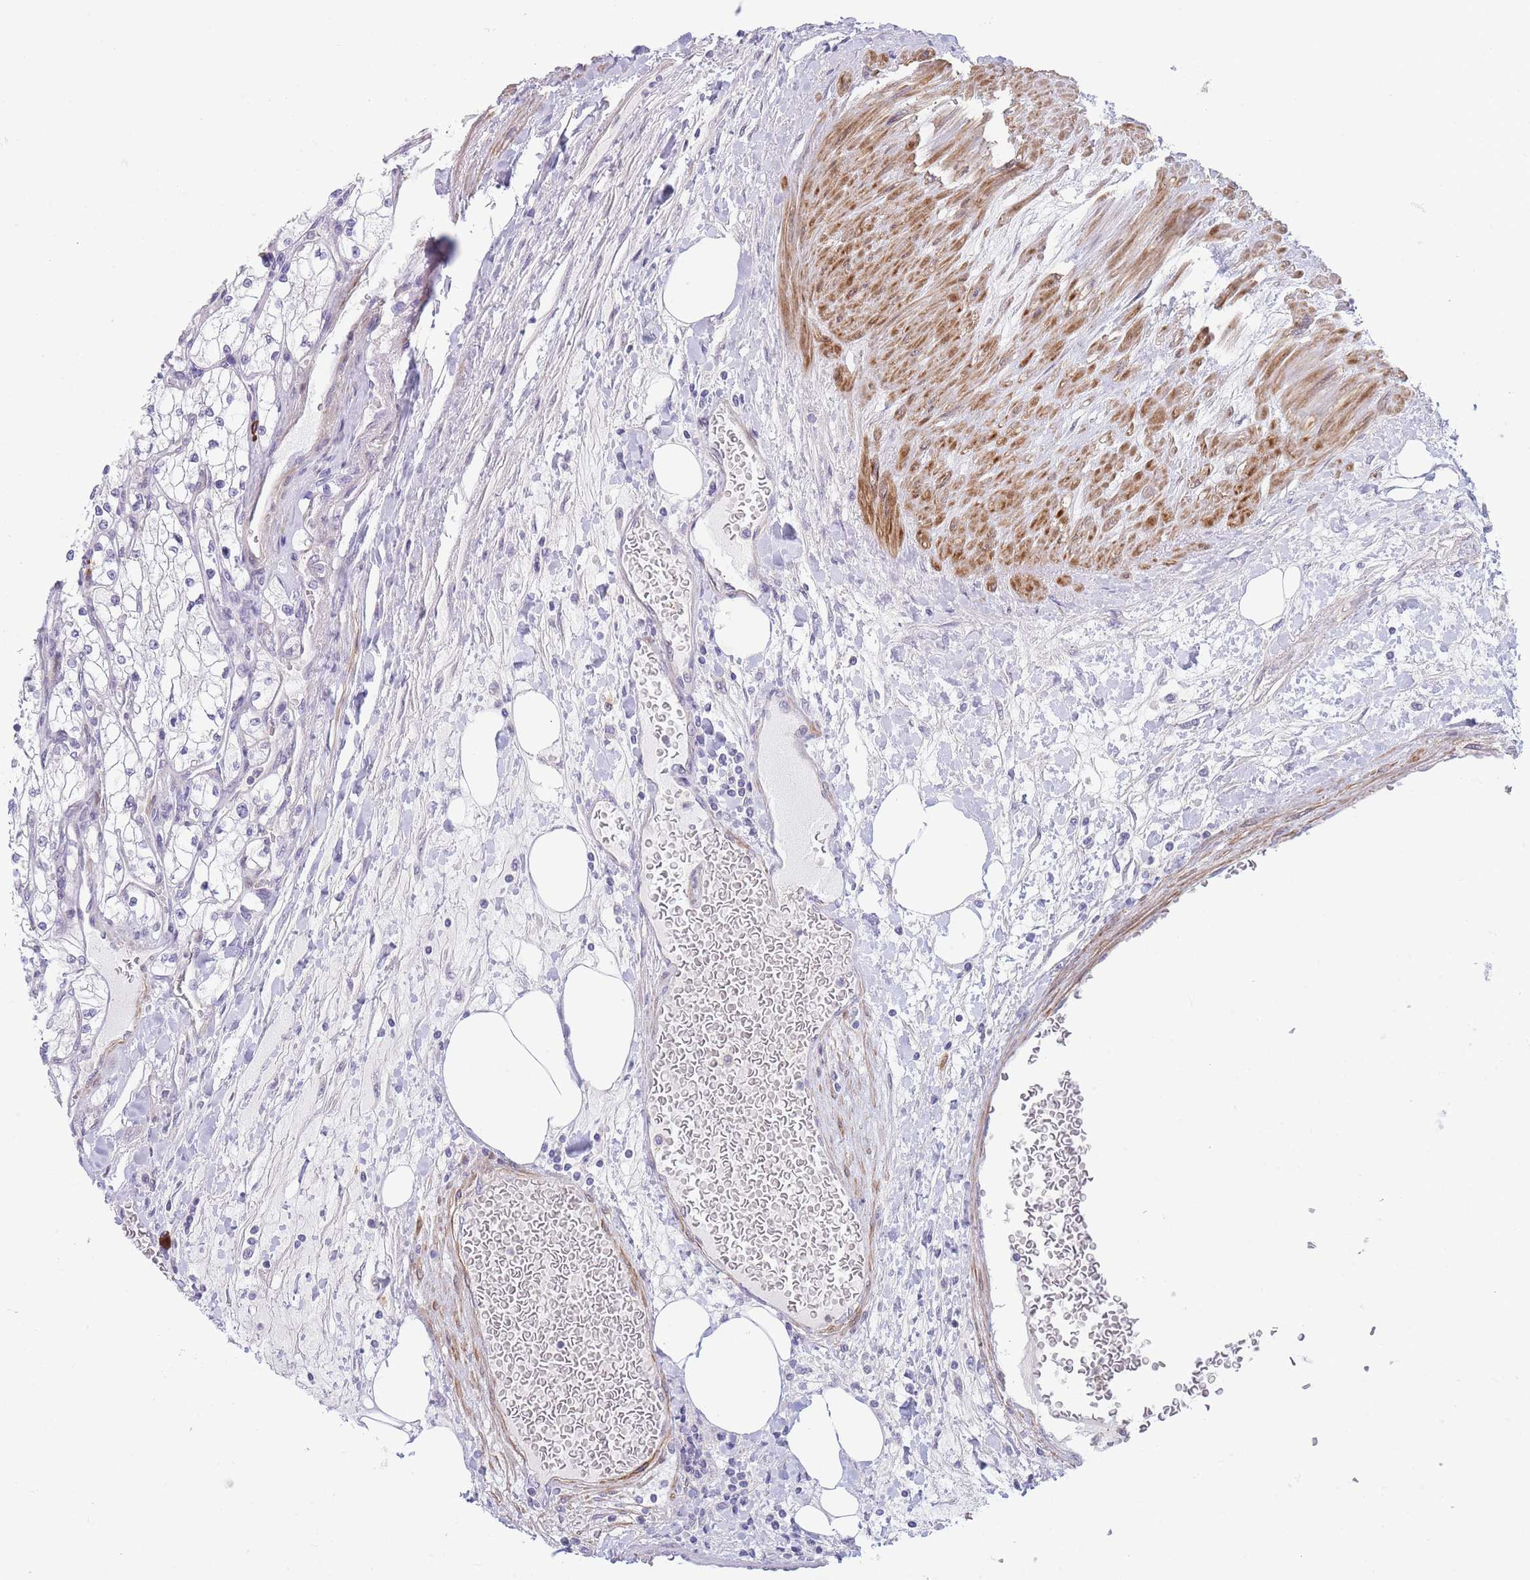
{"staining": {"intensity": "negative", "quantity": "none", "location": "none"}, "tissue": "renal cancer", "cell_type": "Tumor cells", "image_type": "cancer", "snomed": [{"axis": "morphology", "description": "Adenocarcinoma, NOS"}, {"axis": "topography", "description": "Kidney"}], "caption": "Human adenocarcinoma (renal) stained for a protein using immunohistochemistry demonstrates no expression in tumor cells.", "gene": "ASAP3", "patient": {"sex": "male", "age": 80}}